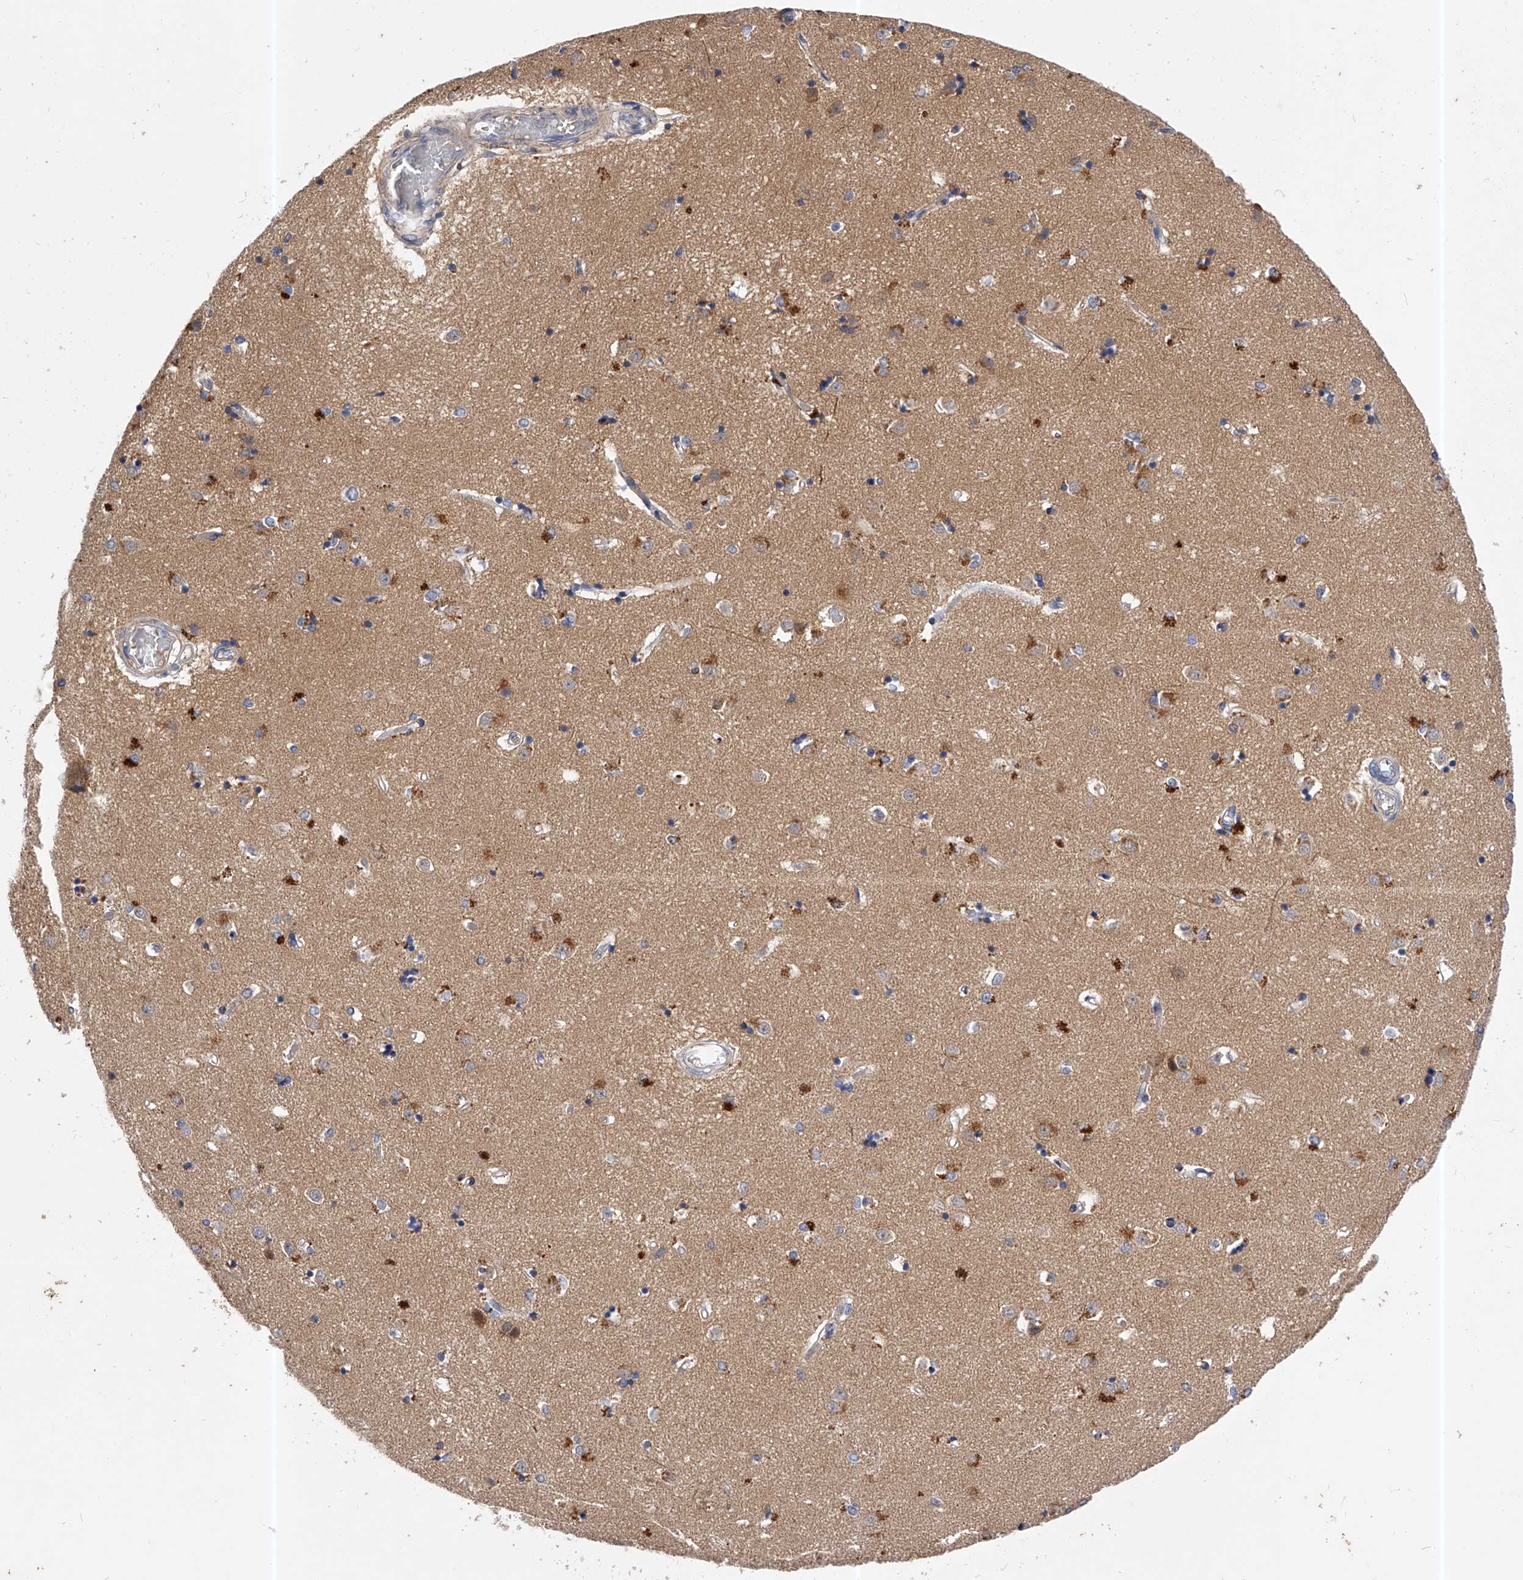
{"staining": {"intensity": "strong", "quantity": "<25%", "location": "cytoplasmic/membranous"}, "tissue": "caudate", "cell_type": "Glial cells", "image_type": "normal", "snomed": [{"axis": "morphology", "description": "Normal tissue, NOS"}, {"axis": "topography", "description": "Lateral ventricle wall"}], "caption": "IHC micrograph of normal caudate: caudate stained using immunohistochemistry (IHC) shows medium levels of strong protein expression localized specifically in the cytoplasmic/membranous of glial cells, appearing as a cytoplasmic/membranous brown color.", "gene": "PPP5C", "patient": {"sex": "male", "age": 45}}